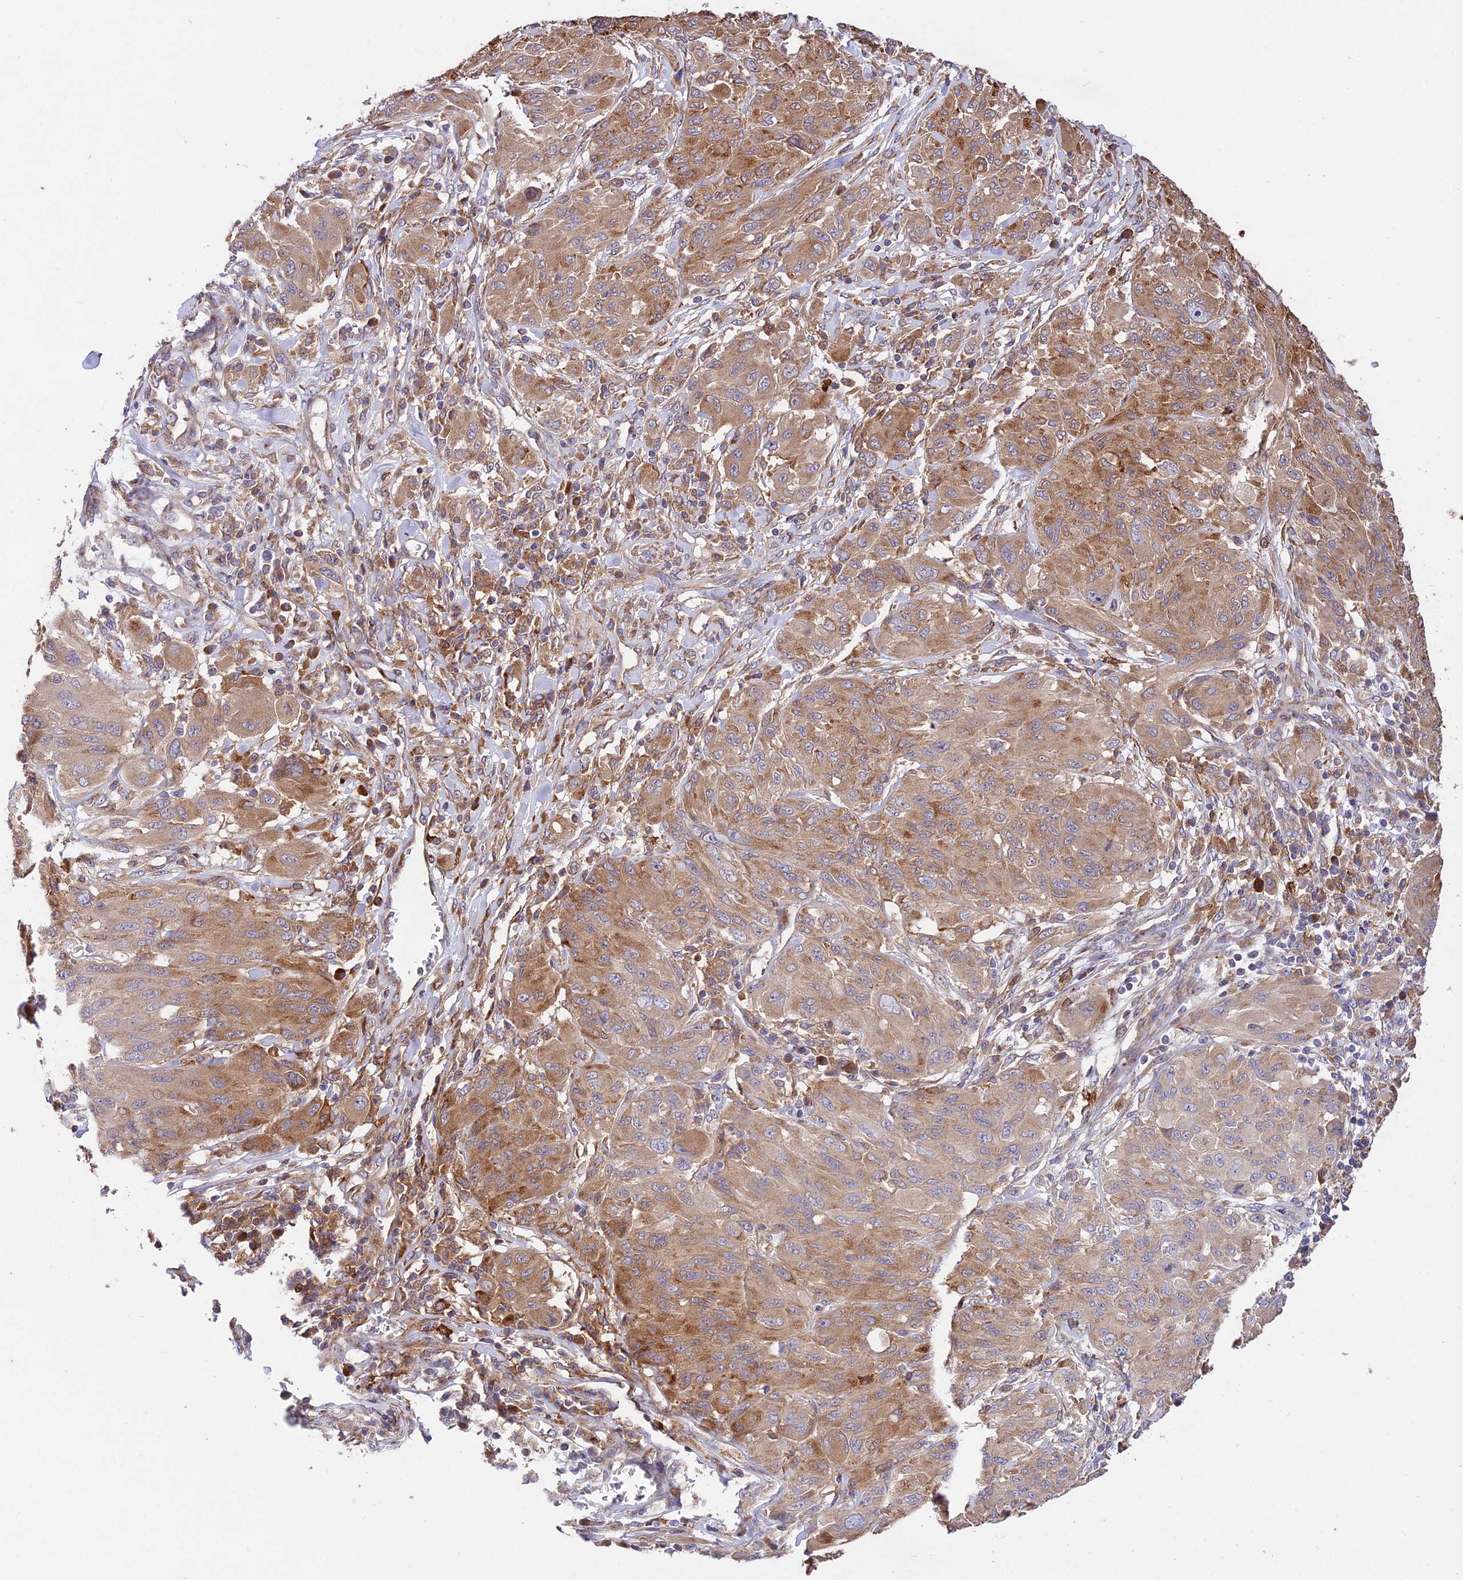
{"staining": {"intensity": "strong", "quantity": "25%-75%", "location": "cytoplasmic/membranous"}, "tissue": "melanoma", "cell_type": "Tumor cells", "image_type": "cancer", "snomed": [{"axis": "morphology", "description": "Malignant melanoma, NOS"}, {"axis": "topography", "description": "Skin"}], "caption": "A photomicrograph showing strong cytoplasmic/membranous staining in about 25%-75% of tumor cells in malignant melanoma, as visualized by brown immunohistochemical staining.", "gene": "ROCK1", "patient": {"sex": "female", "age": 91}}